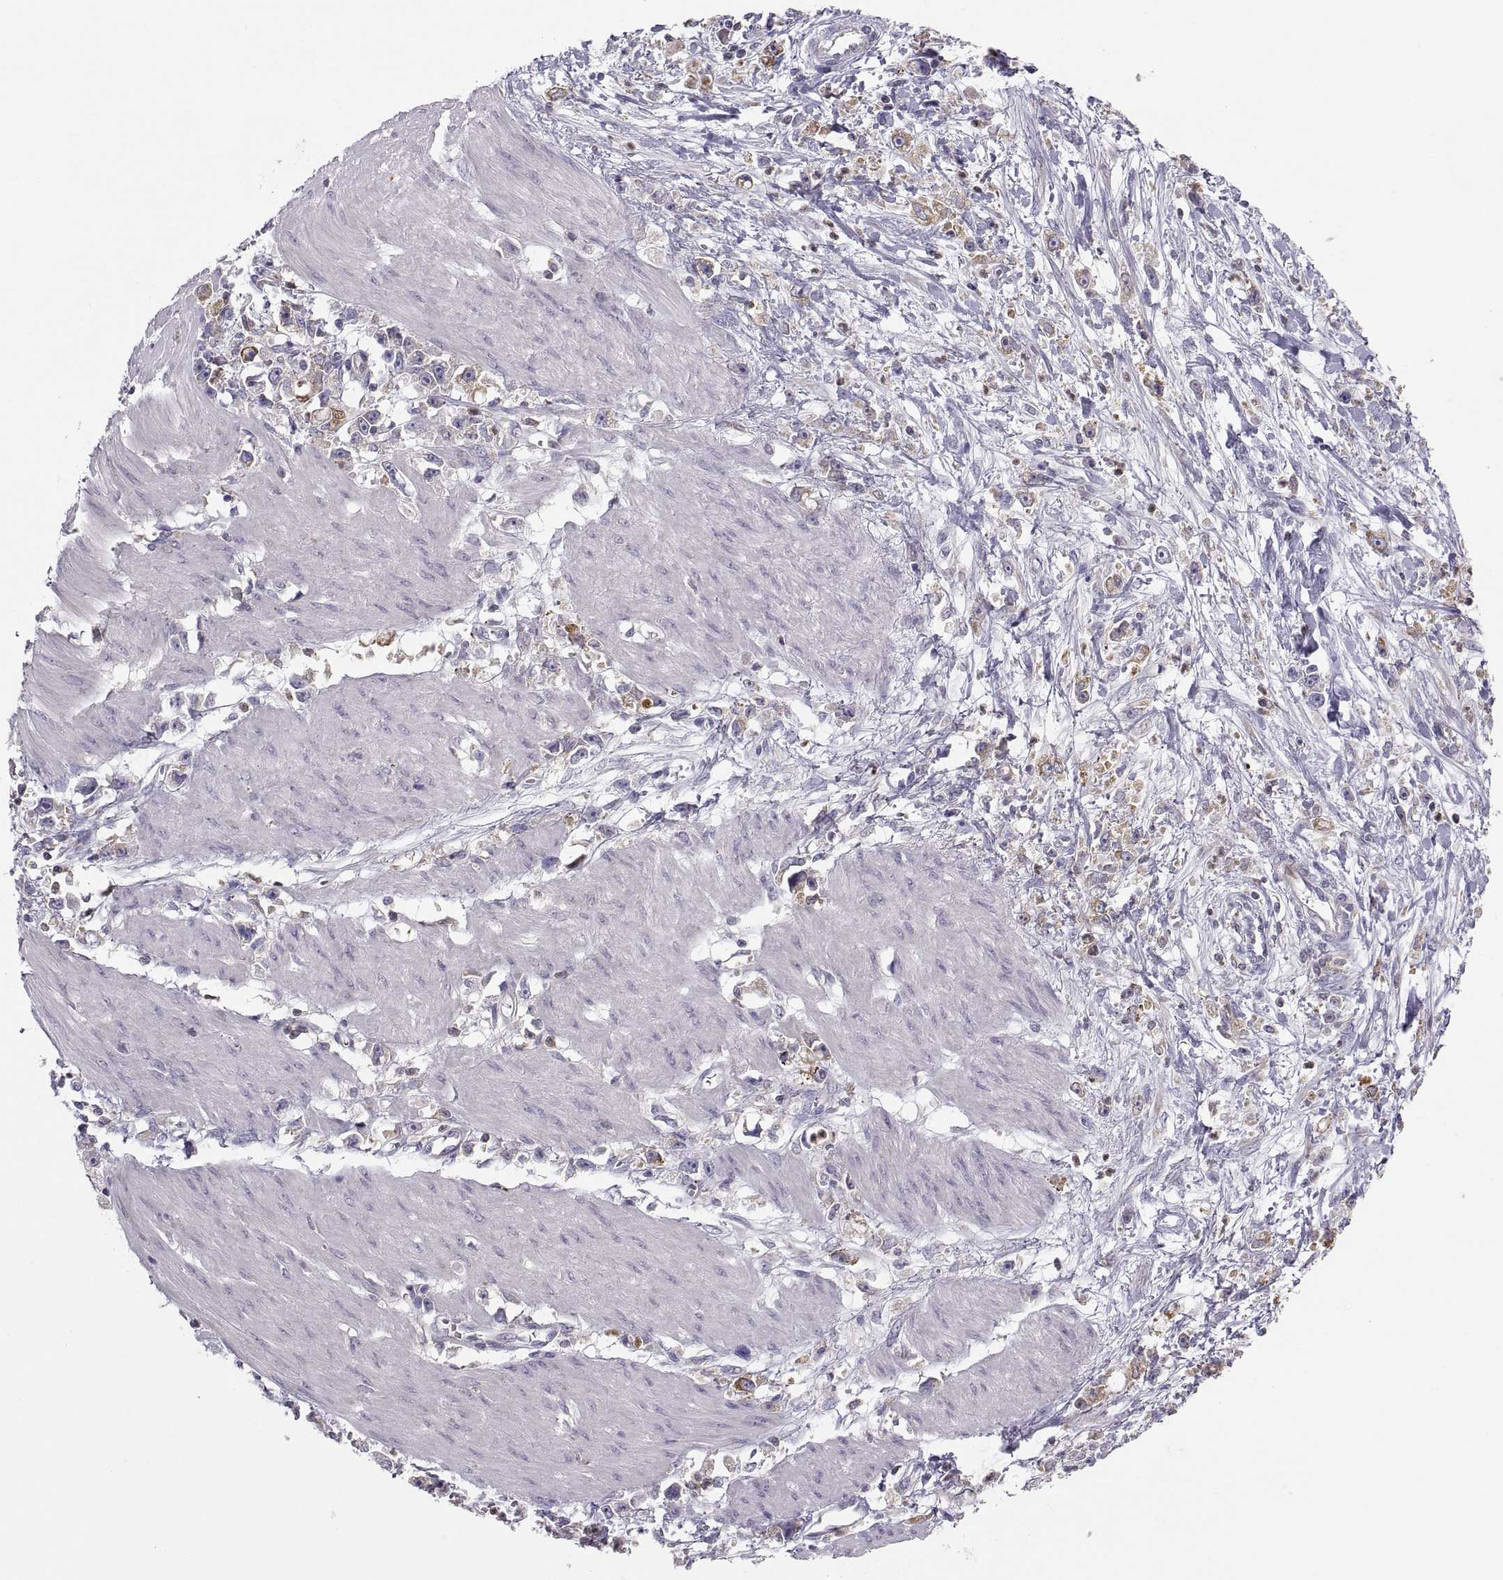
{"staining": {"intensity": "moderate", "quantity": "25%-75%", "location": "cytoplasmic/membranous"}, "tissue": "stomach cancer", "cell_type": "Tumor cells", "image_type": "cancer", "snomed": [{"axis": "morphology", "description": "Adenocarcinoma, NOS"}, {"axis": "topography", "description": "Stomach"}], "caption": "The histopathology image reveals immunohistochemical staining of stomach cancer. There is moderate cytoplasmic/membranous expression is identified in about 25%-75% of tumor cells.", "gene": "ERO1A", "patient": {"sex": "female", "age": 59}}